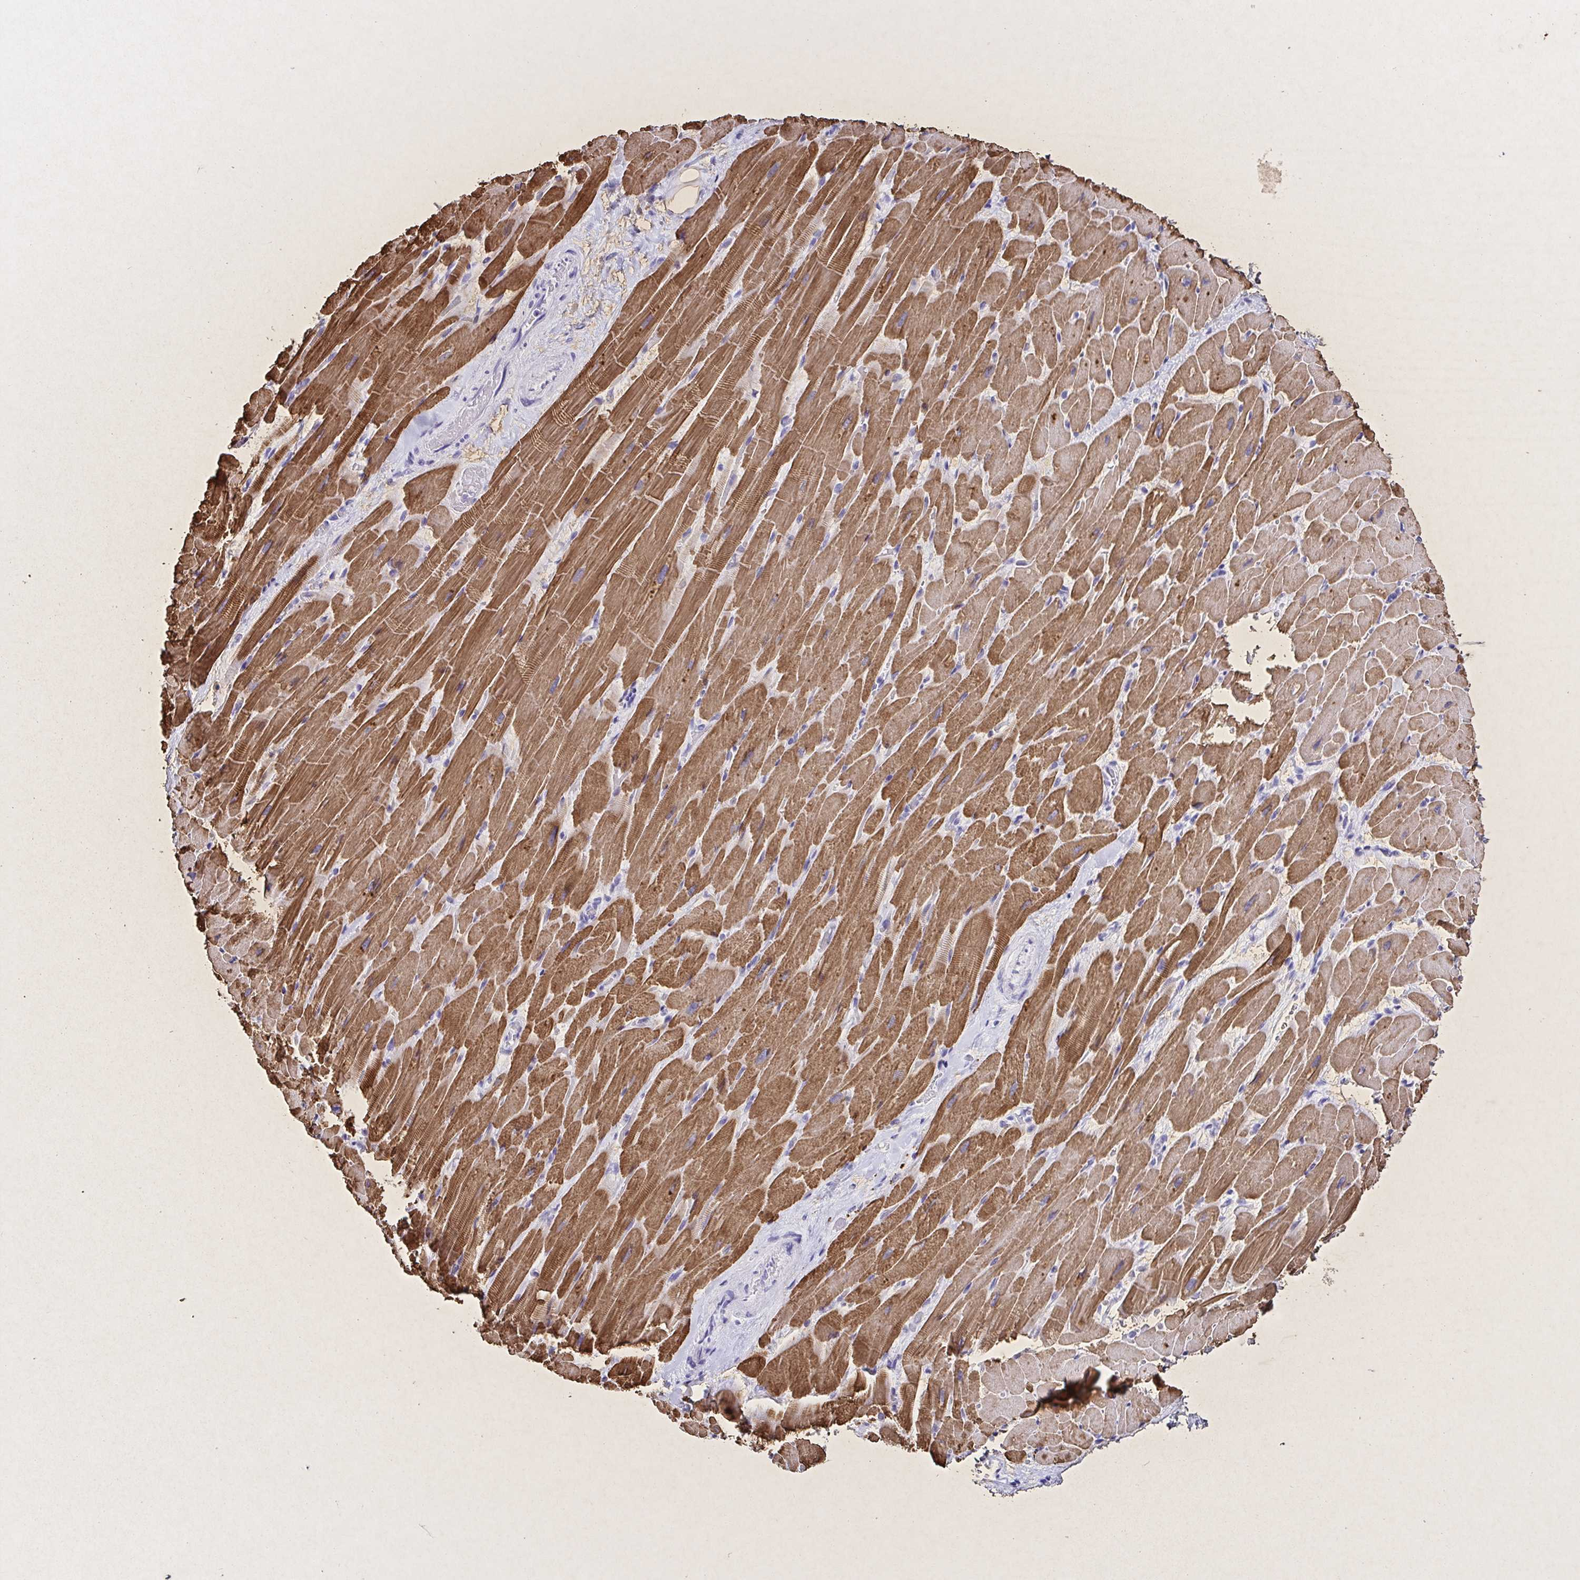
{"staining": {"intensity": "strong", "quantity": ">75%", "location": "cytoplasmic/membranous"}, "tissue": "heart muscle", "cell_type": "Cardiomyocytes", "image_type": "normal", "snomed": [{"axis": "morphology", "description": "Normal tissue, NOS"}, {"axis": "topography", "description": "Heart"}], "caption": "A brown stain shows strong cytoplasmic/membranous positivity of a protein in cardiomyocytes of benign human heart muscle. (DAB (3,3'-diaminobenzidine) IHC with brightfield microscopy, high magnification).", "gene": "TNNT2", "patient": {"sex": "male", "age": 37}}